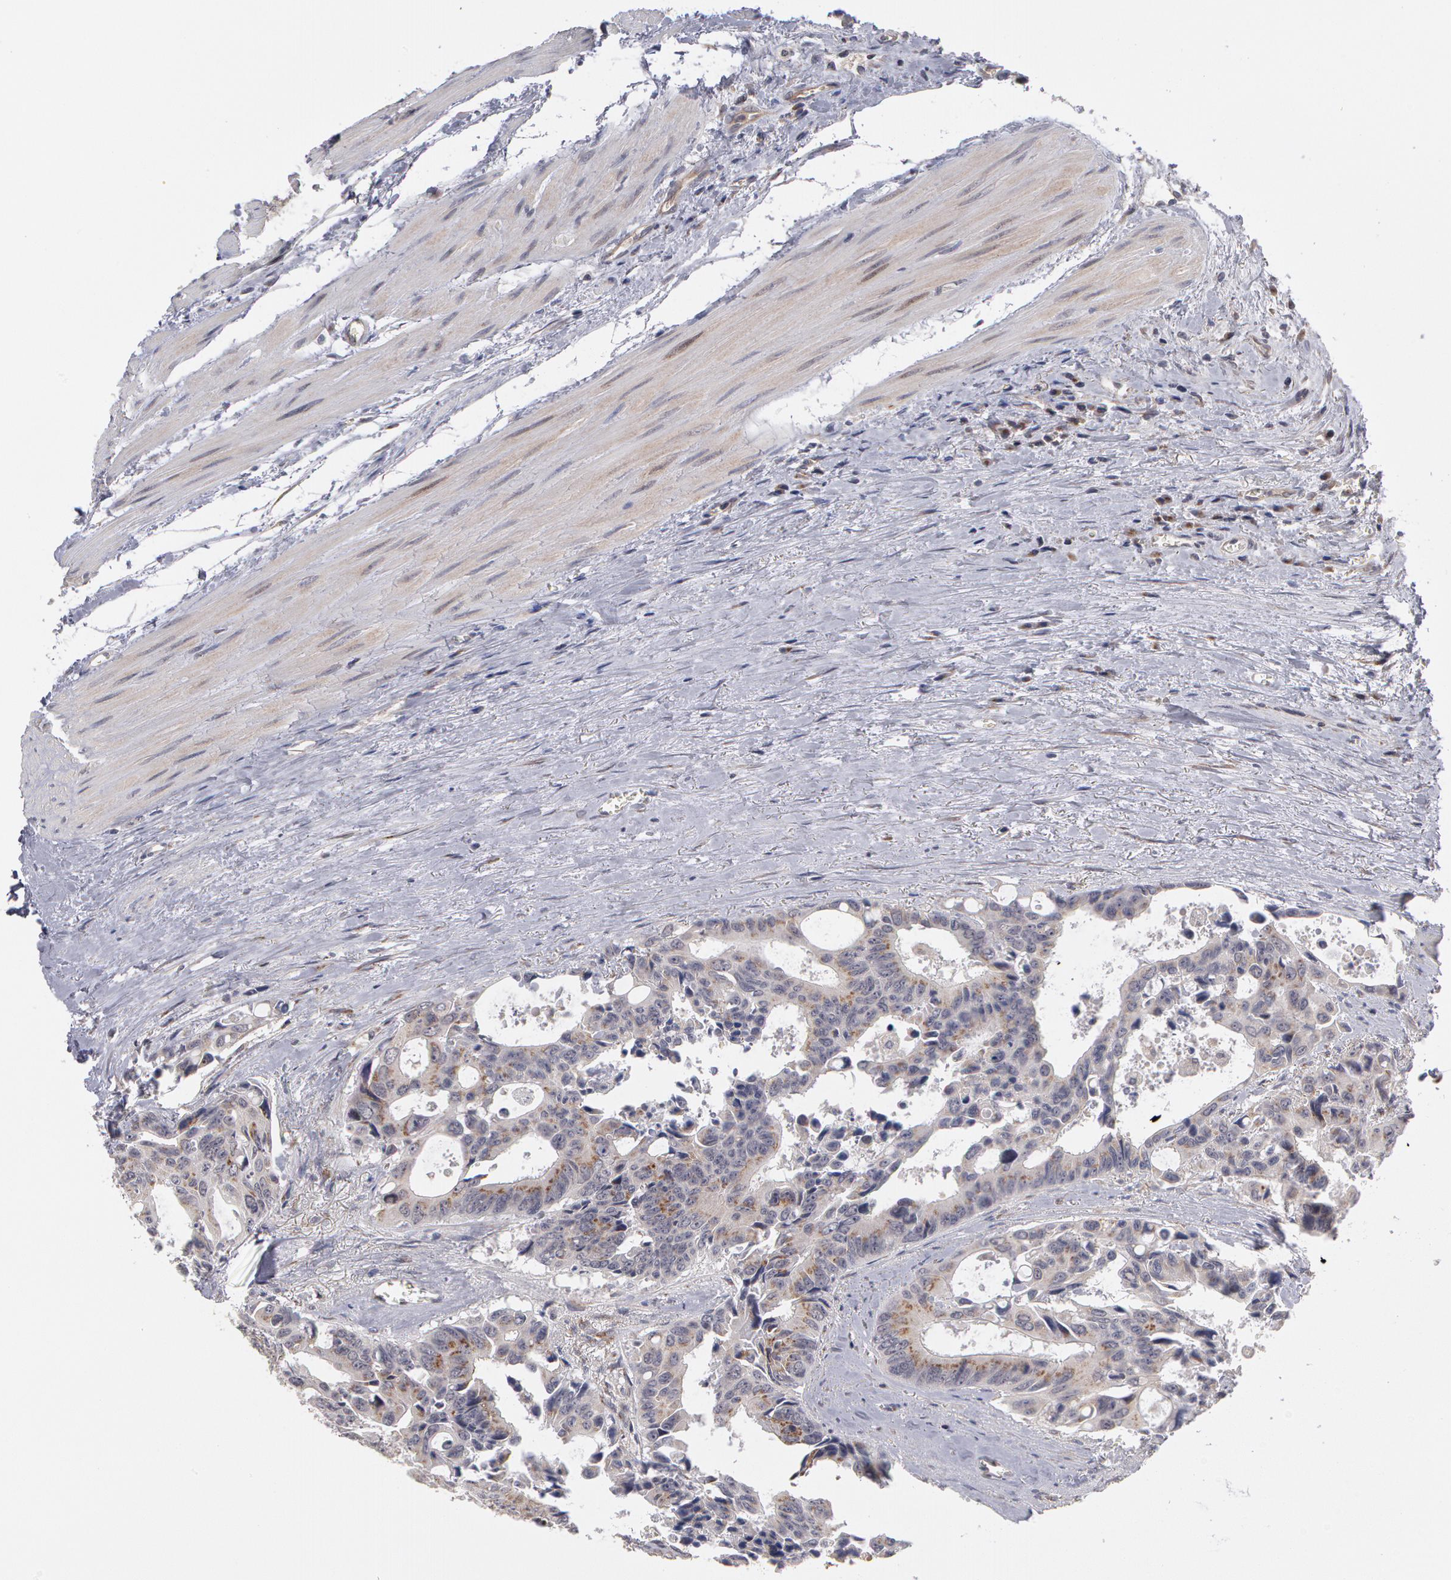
{"staining": {"intensity": "negative", "quantity": "none", "location": "none"}, "tissue": "colorectal cancer", "cell_type": "Tumor cells", "image_type": "cancer", "snomed": [{"axis": "morphology", "description": "Adenocarcinoma, NOS"}, {"axis": "topography", "description": "Rectum"}], "caption": "DAB immunohistochemical staining of colorectal adenocarcinoma shows no significant positivity in tumor cells. Nuclei are stained in blue.", "gene": "STX5", "patient": {"sex": "male", "age": 76}}